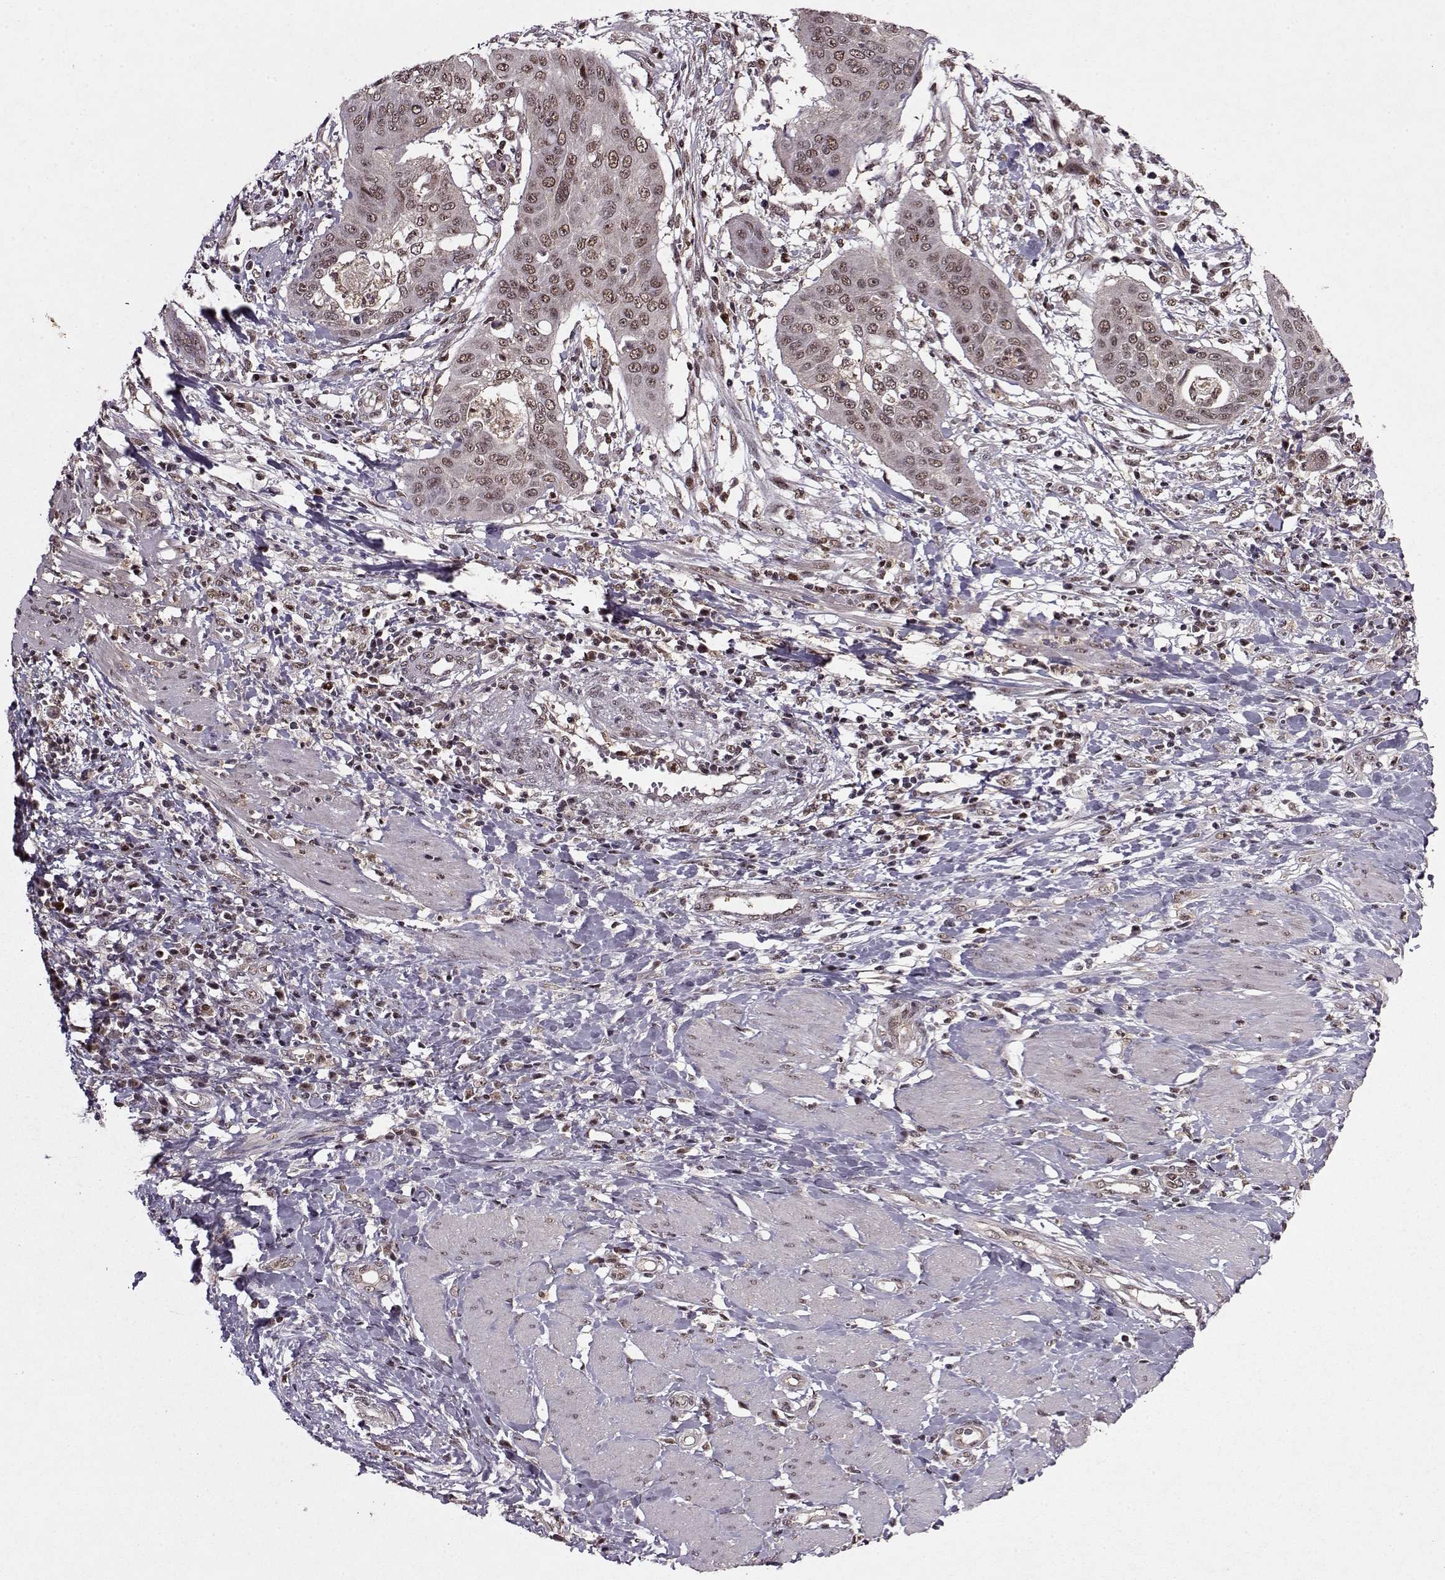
{"staining": {"intensity": "weak", "quantity": "<25%", "location": "nuclear"}, "tissue": "cervical cancer", "cell_type": "Tumor cells", "image_type": "cancer", "snomed": [{"axis": "morphology", "description": "Squamous cell carcinoma, NOS"}, {"axis": "topography", "description": "Cervix"}], "caption": "The photomicrograph demonstrates no staining of tumor cells in cervical cancer (squamous cell carcinoma).", "gene": "PSMA7", "patient": {"sex": "female", "age": 39}}